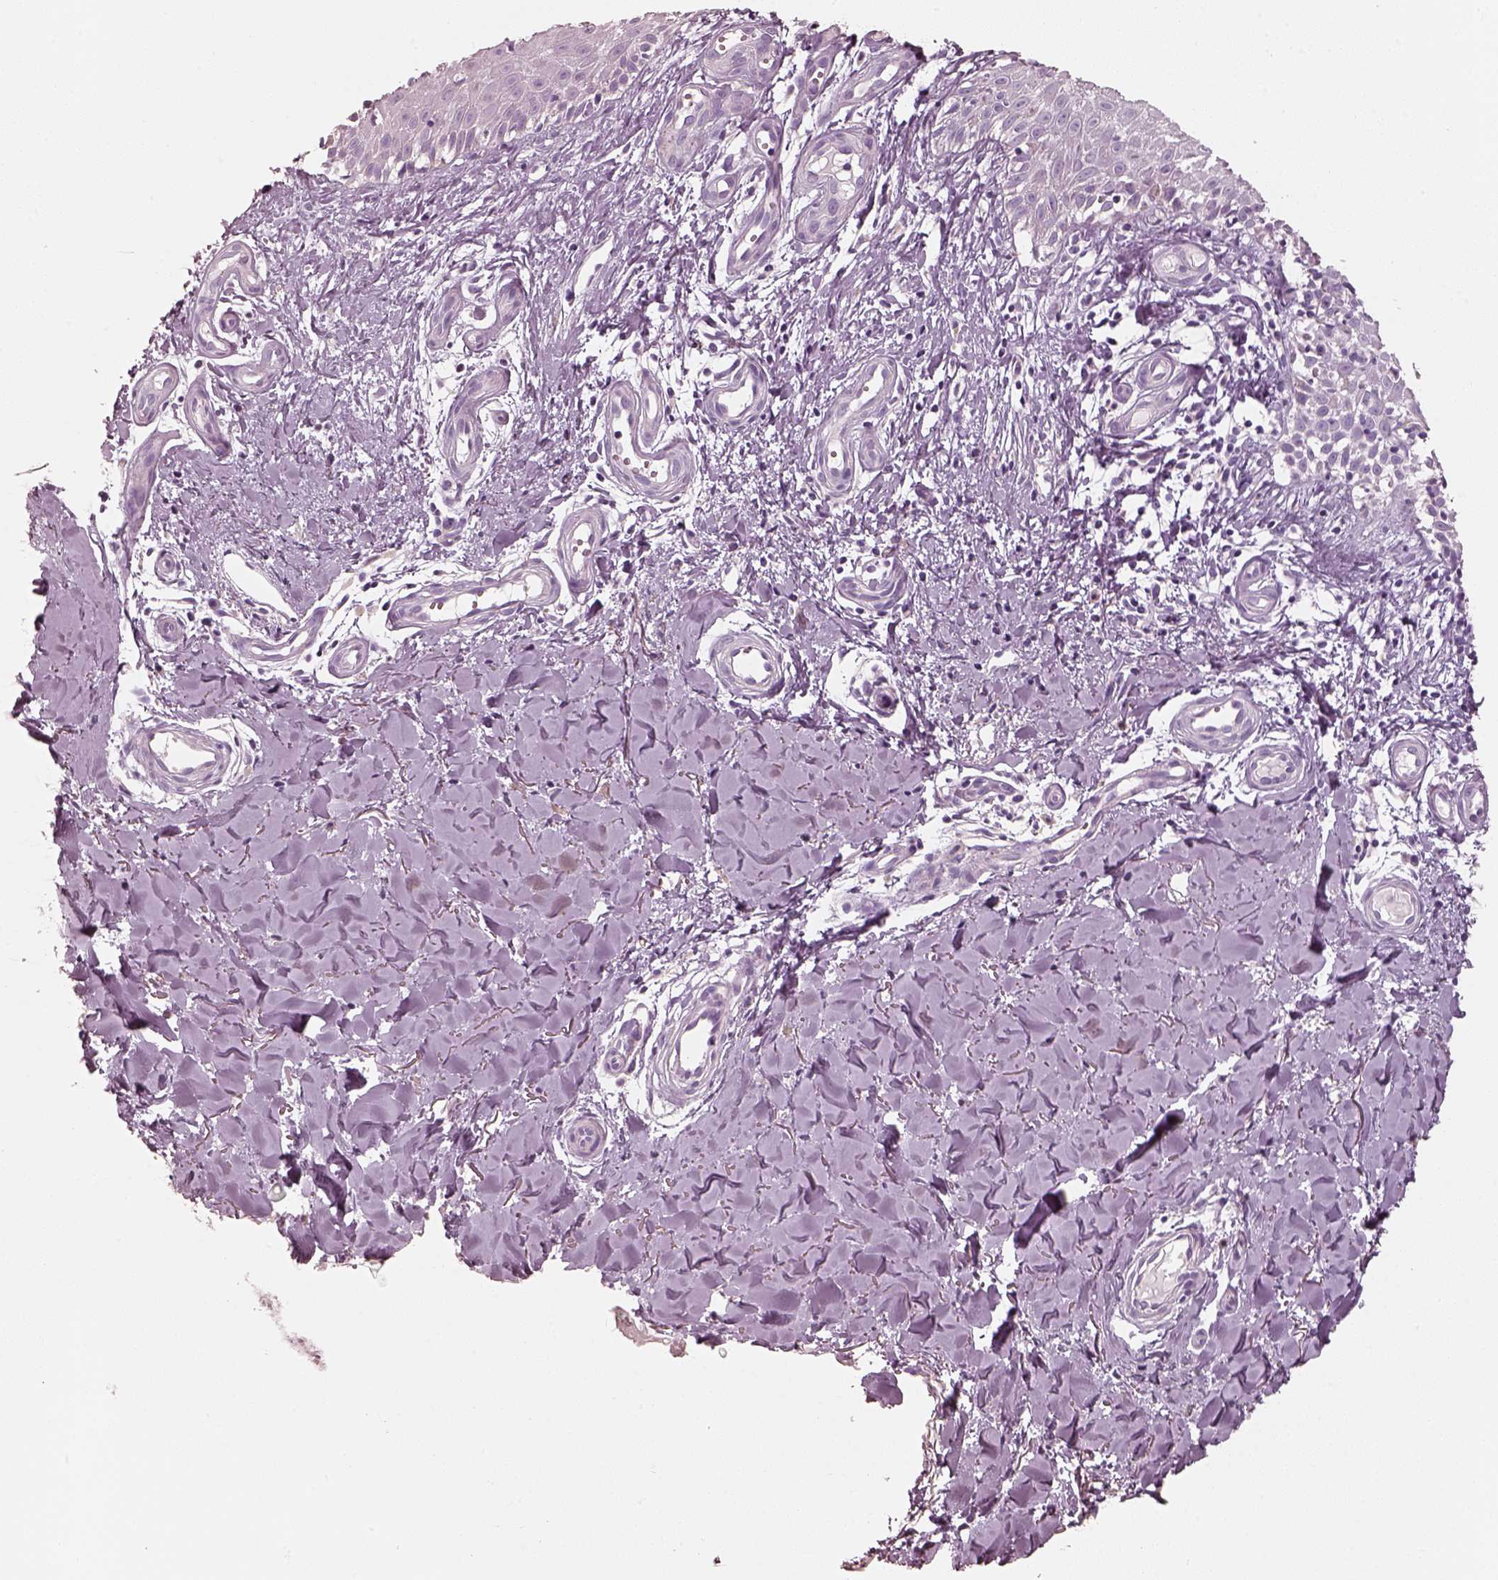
{"staining": {"intensity": "negative", "quantity": "none", "location": "none"}, "tissue": "melanoma", "cell_type": "Tumor cells", "image_type": "cancer", "snomed": [{"axis": "morphology", "description": "Malignant melanoma, NOS"}, {"axis": "topography", "description": "Skin"}], "caption": "Immunohistochemistry histopathology image of melanoma stained for a protein (brown), which demonstrates no expression in tumor cells. Brightfield microscopy of immunohistochemistry stained with DAB (brown) and hematoxylin (blue), captured at high magnification.", "gene": "R3HDML", "patient": {"sex": "female", "age": 53}}